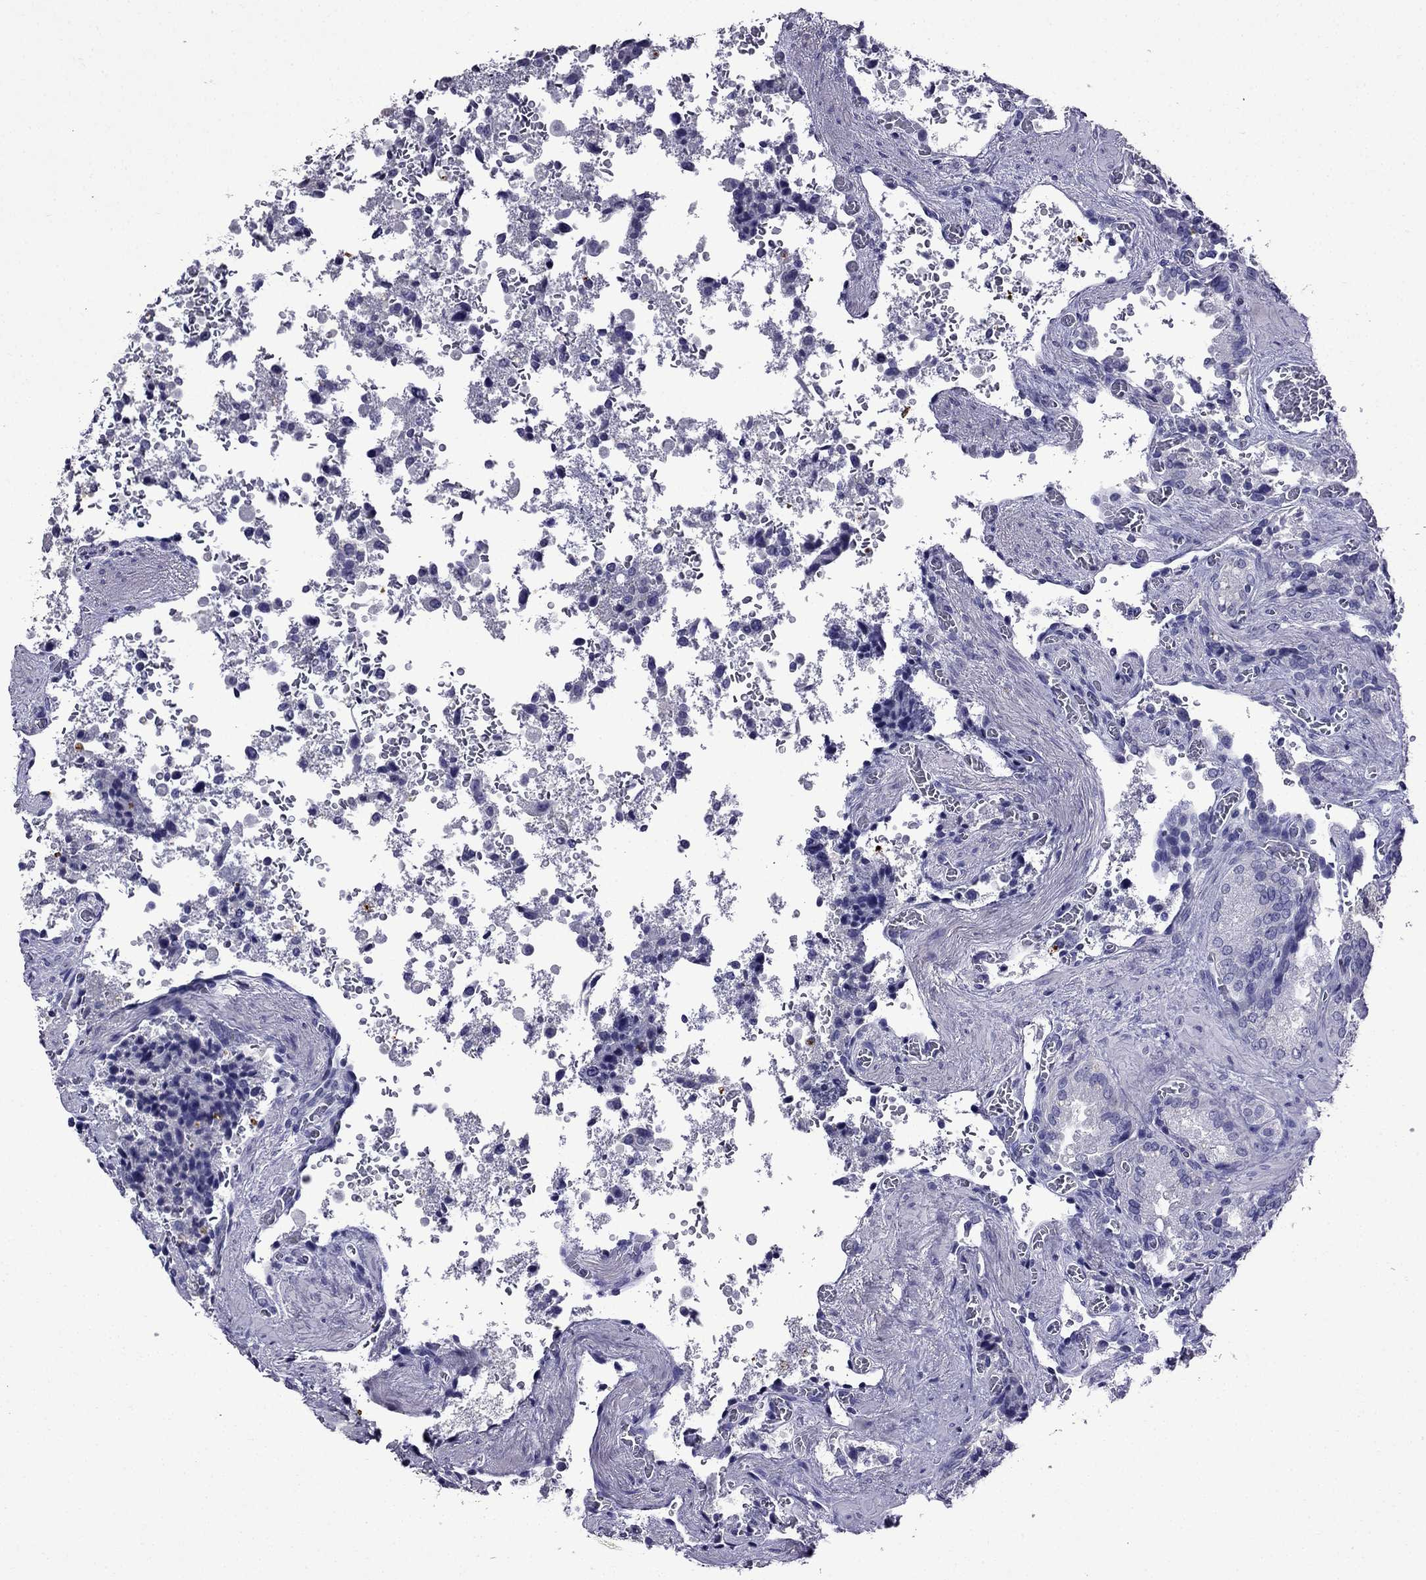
{"staining": {"intensity": "negative", "quantity": "none", "location": "none"}, "tissue": "seminal vesicle", "cell_type": "Glandular cells", "image_type": "normal", "snomed": [{"axis": "morphology", "description": "Normal tissue, NOS"}, {"axis": "topography", "description": "Seminal veicle"}], "caption": "IHC micrograph of benign seminal vesicle: human seminal vesicle stained with DAB (3,3'-diaminobenzidine) displays no significant protein expression in glandular cells.", "gene": "DNAH17", "patient": {"sex": "male", "age": 37}}